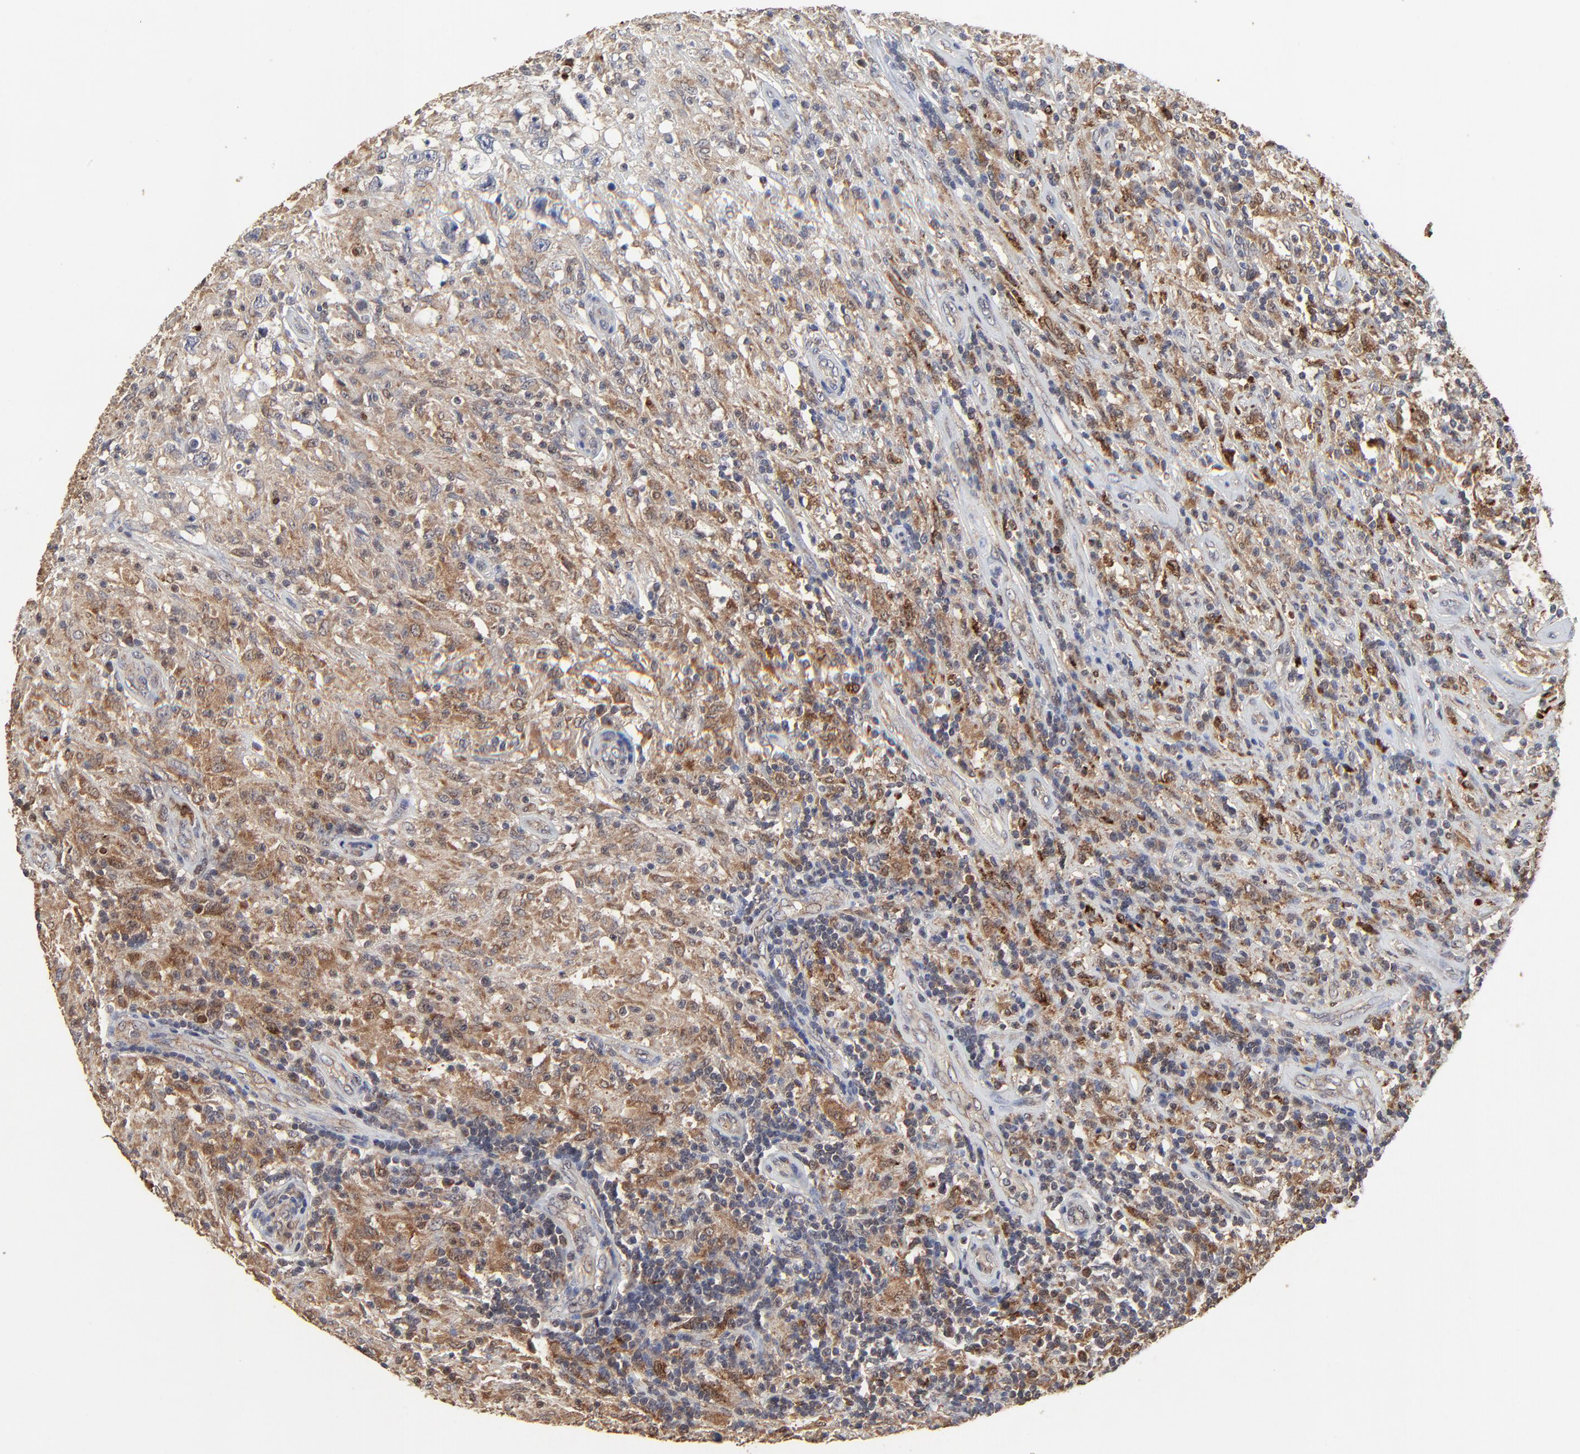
{"staining": {"intensity": "moderate", "quantity": ">75%", "location": "cytoplasmic/membranous"}, "tissue": "testis cancer", "cell_type": "Tumor cells", "image_type": "cancer", "snomed": [{"axis": "morphology", "description": "Seminoma, NOS"}, {"axis": "topography", "description": "Testis"}], "caption": "This image exhibits immunohistochemistry (IHC) staining of testis cancer (seminoma), with medium moderate cytoplasmic/membranous staining in approximately >75% of tumor cells.", "gene": "LGALS3", "patient": {"sex": "male", "age": 34}}